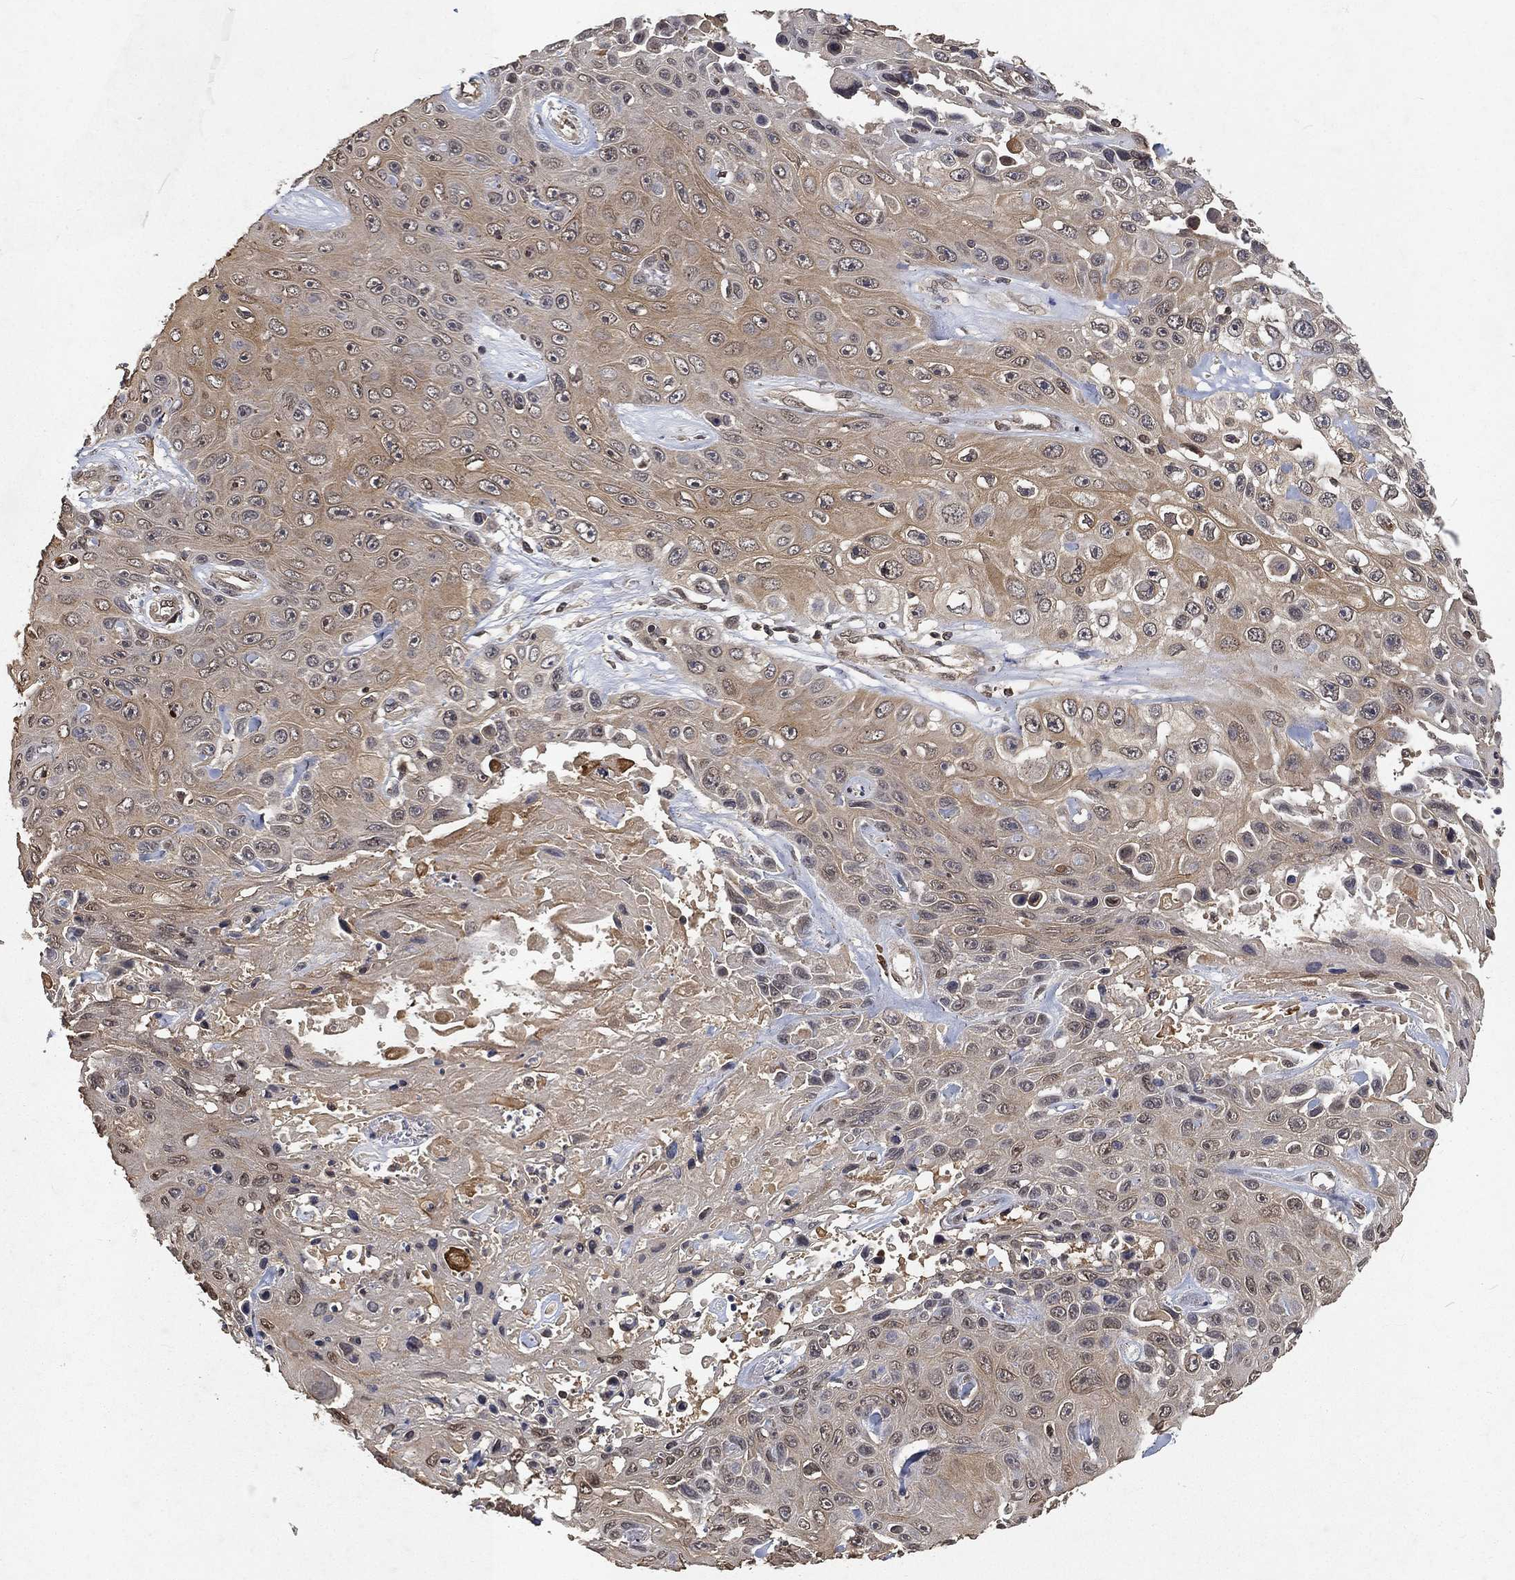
{"staining": {"intensity": "moderate", "quantity": ">75%", "location": "cytoplasmic/membranous"}, "tissue": "skin cancer", "cell_type": "Tumor cells", "image_type": "cancer", "snomed": [{"axis": "morphology", "description": "Squamous cell carcinoma, NOS"}, {"axis": "topography", "description": "Skin"}], "caption": "Skin cancer stained with a brown dye shows moderate cytoplasmic/membranous positive staining in about >75% of tumor cells.", "gene": "UBA5", "patient": {"sex": "male", "age": 82}}